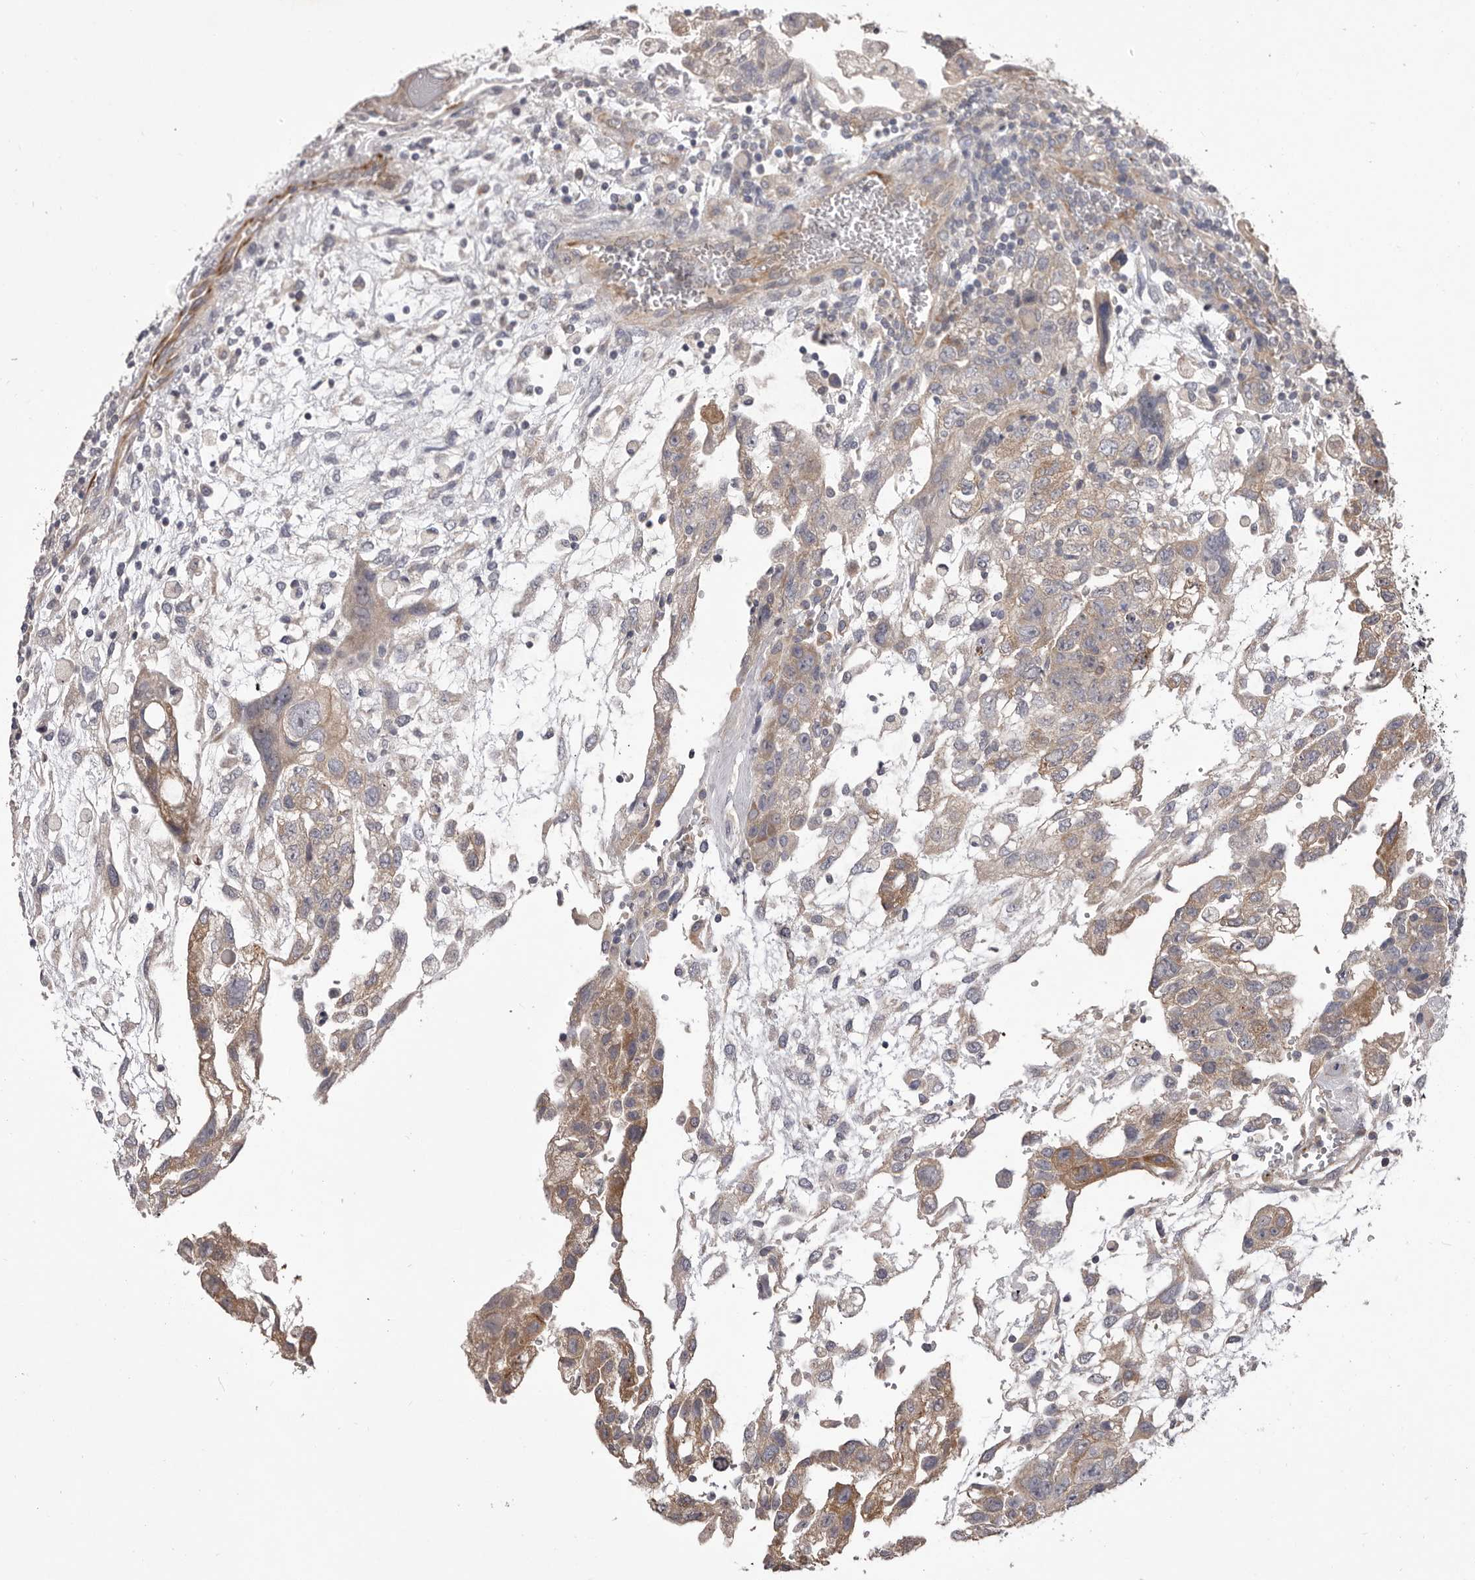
{"staining": {"intensity": "moderate", "quantity": "25%-75%", "location": "cytoplasmic/membranous"}, "tissue": "testis cancer", "cell_type": "Tumor cells", "image_type": "cancer", "snomed": [{"axis": "morphology", "description": "Carcinoma, Embryonal, NOS"}, {"axis": "topography", "description": "Testis"}], "caption": "An immunohistochemistry image of tumor tissue is shown. Protein staining in brown highlights moderate cytoplasmic/membranous positivity in embryonal carcinoma (testis) within tumor cells.", "gene": "PNRC1", "patient": {"sex": "male", "age": 36}}